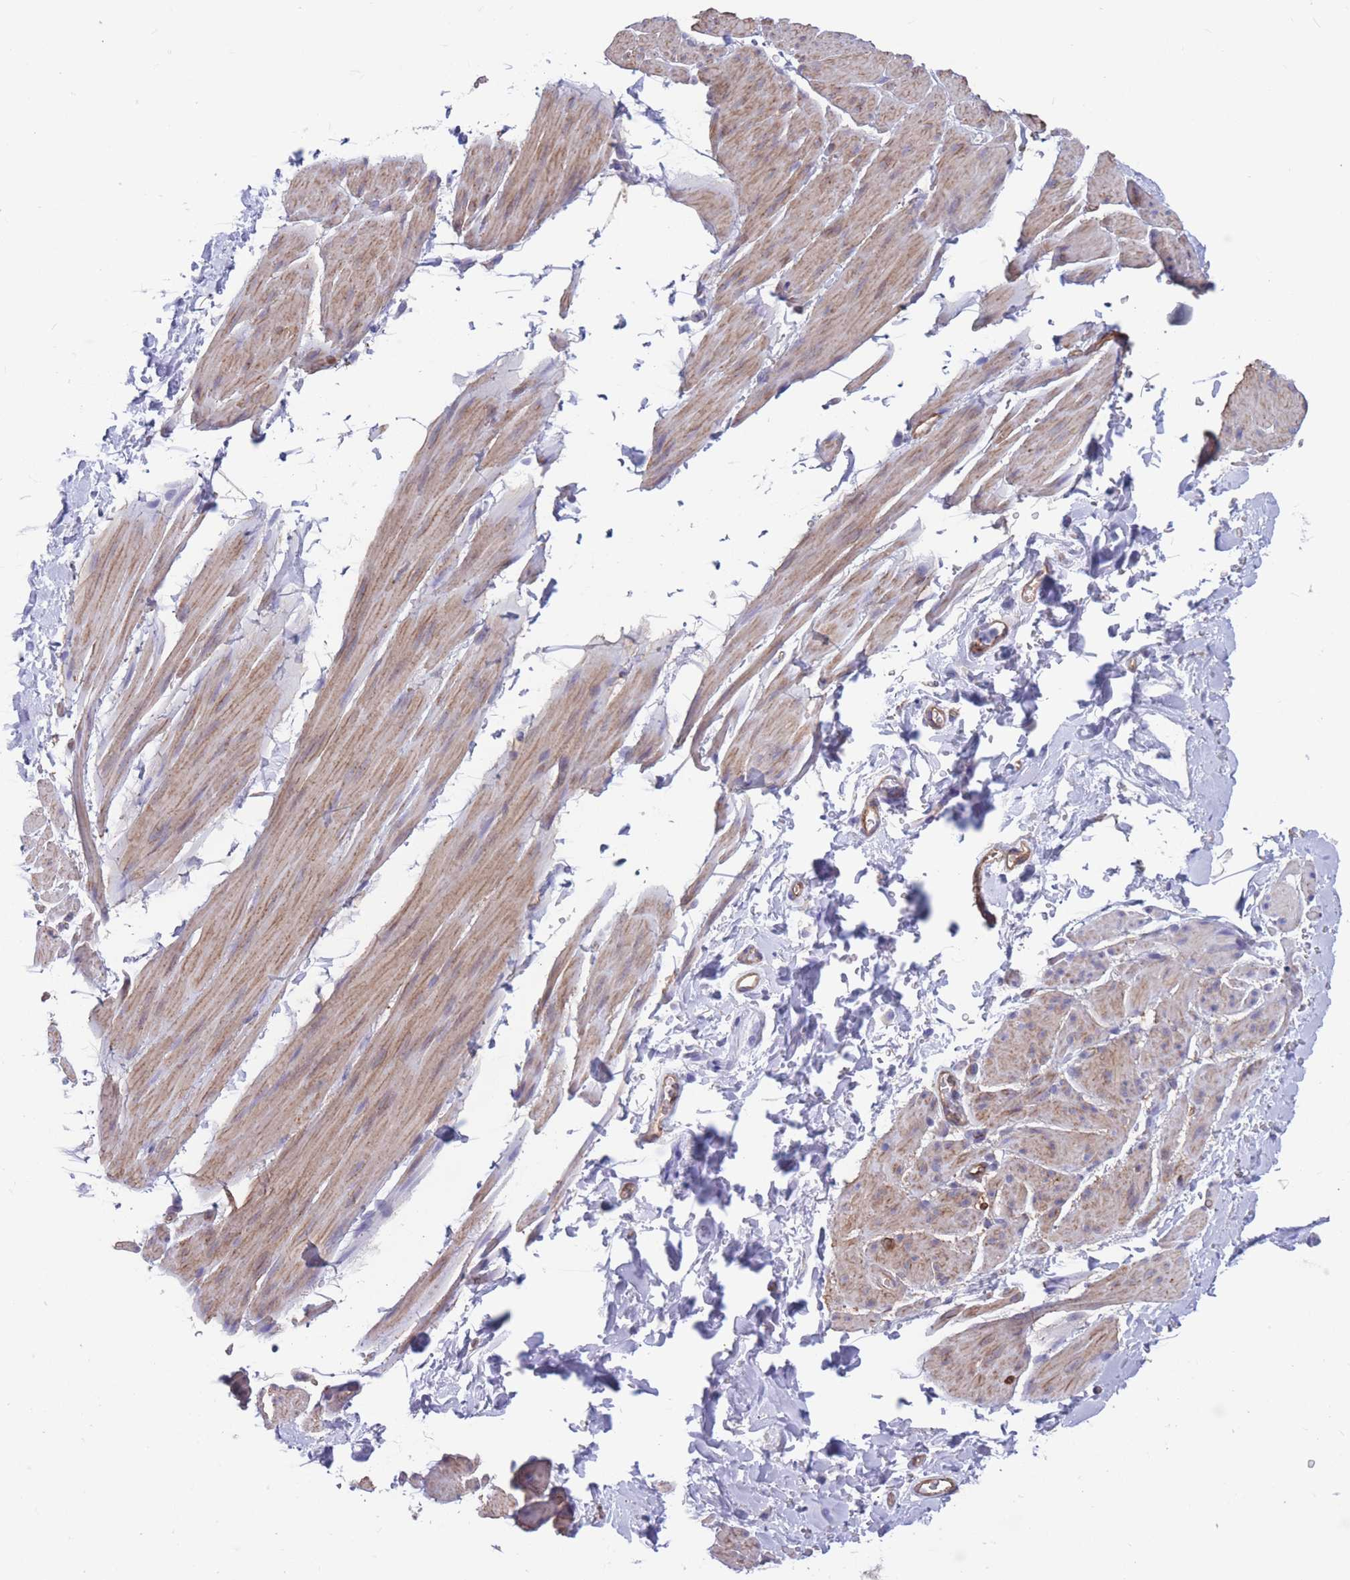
{"staining": {"intensity": "moderate", "quantity": "25%-75%", "location": "cytoplasmic/membranous"}, "tissue": "smooth muscle", "cell_type": "Smooth muscle cells", "image_type": "normal", "snomed": [{"axis": "morphology", "description": "Normal tissue, NOS"}, {"axis": "topography", "description": "Smooth muscle"}, {"axis": "topography", "description": "Peripheral nerve tissue"}], "caption": "This is a micrograph of immunohistochemistry (IHC) staining of benign smooth muscle, which shows moderate positivity in the cytoplasmic/membranous of smooth muscle cells.", "gene": "DPYD", "patient": {"sex": "male", "age": 69}}